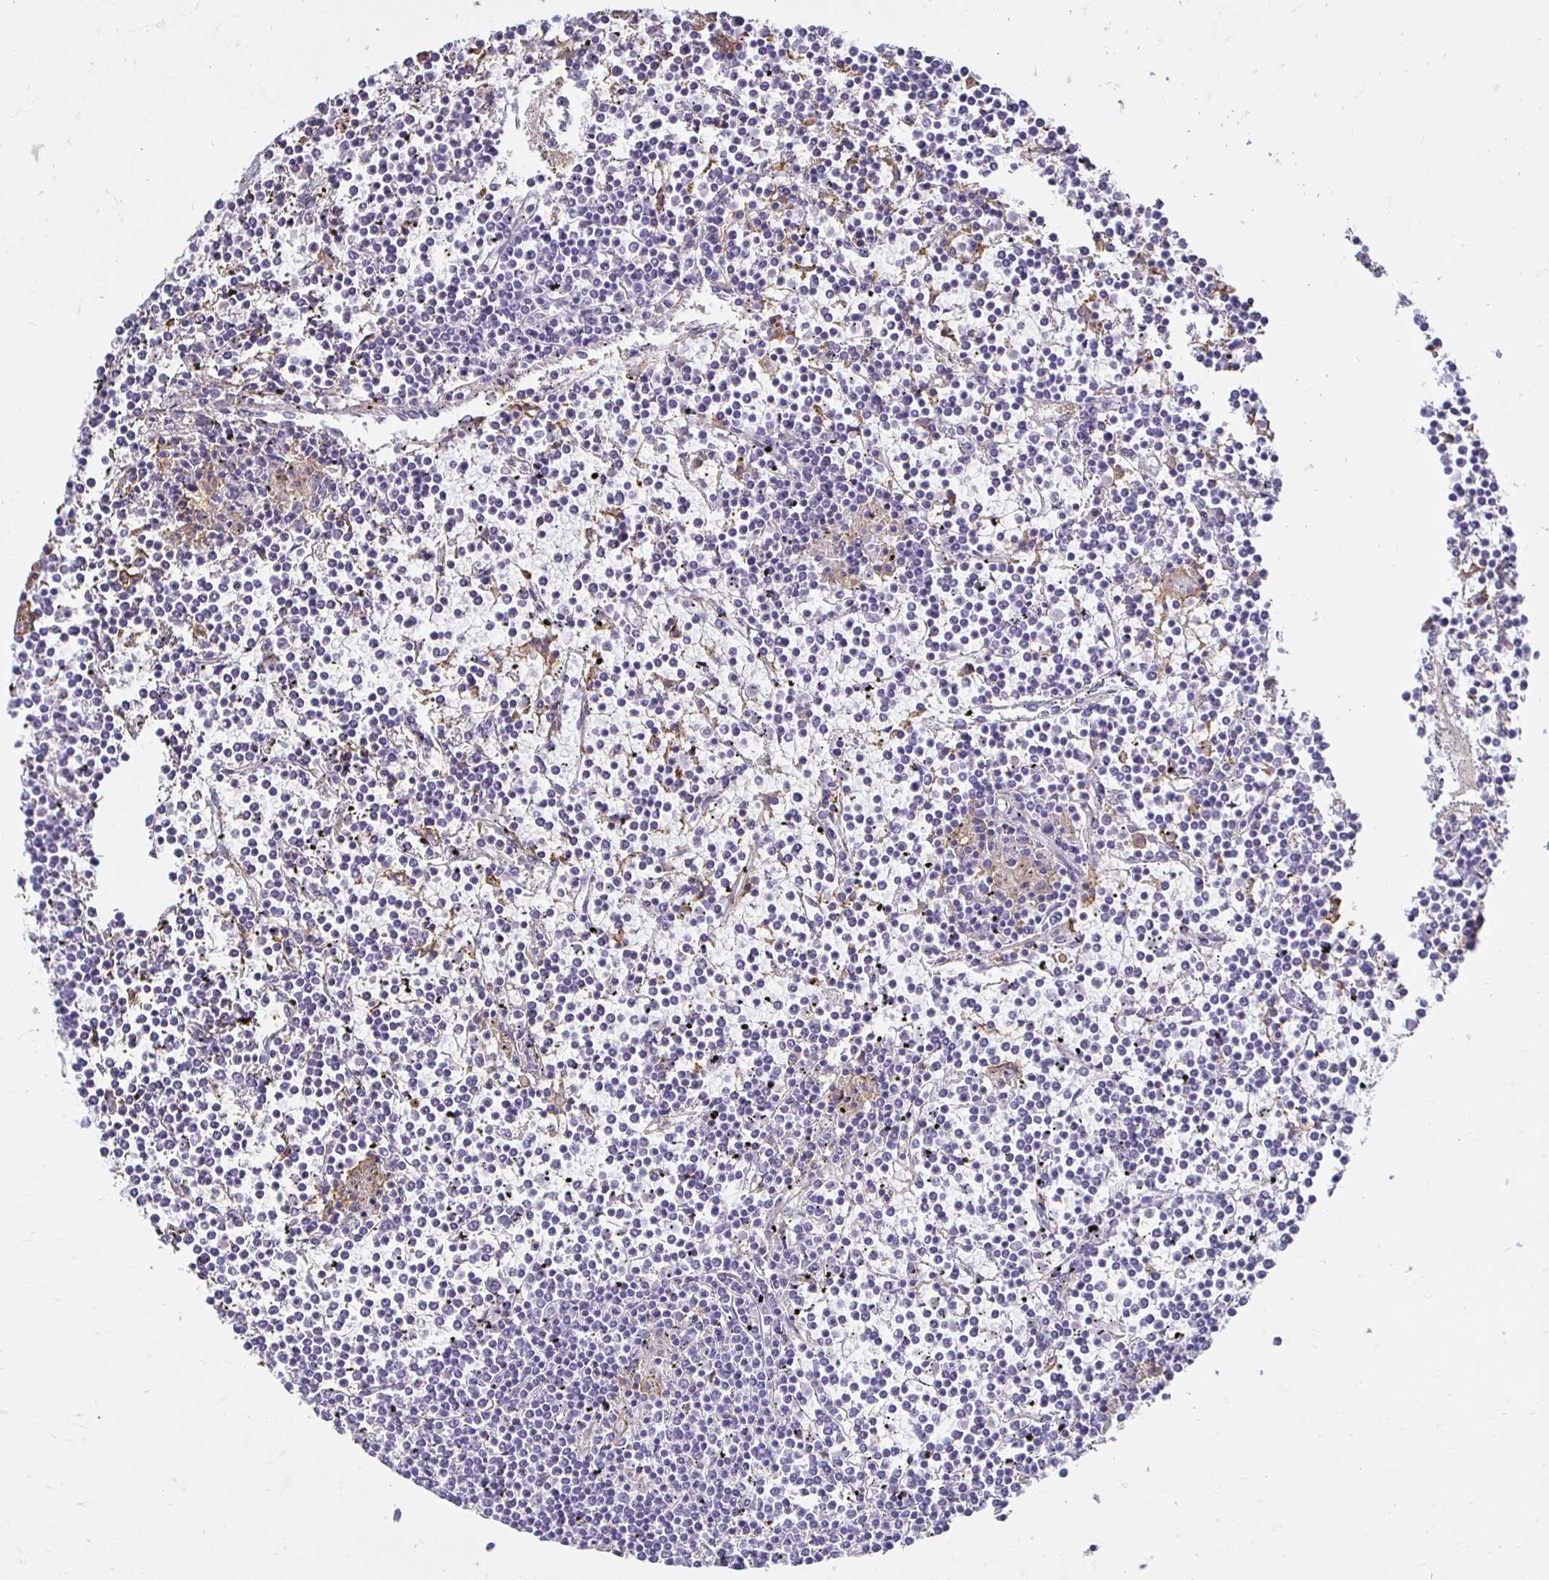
{"staining": {"intensity": "negative", "quantity": "none", "location": "none"}, "tissue": "lymphoma", "cell_type": "Tumor cells", "image_type": "cancer", "snomed": [{"axis": "morphology", "description": "Malignant lymphoma, non-Hodgkin's type, Low grade"}, {"axis": "topography", "description": "Spleen"}], "caption": "Lymphoma was stained to show a protein in brown. There is no significant positivity in tumor cells.", "gene": "TAS1R3", "patient": {"sex": "female", "age": 19}}